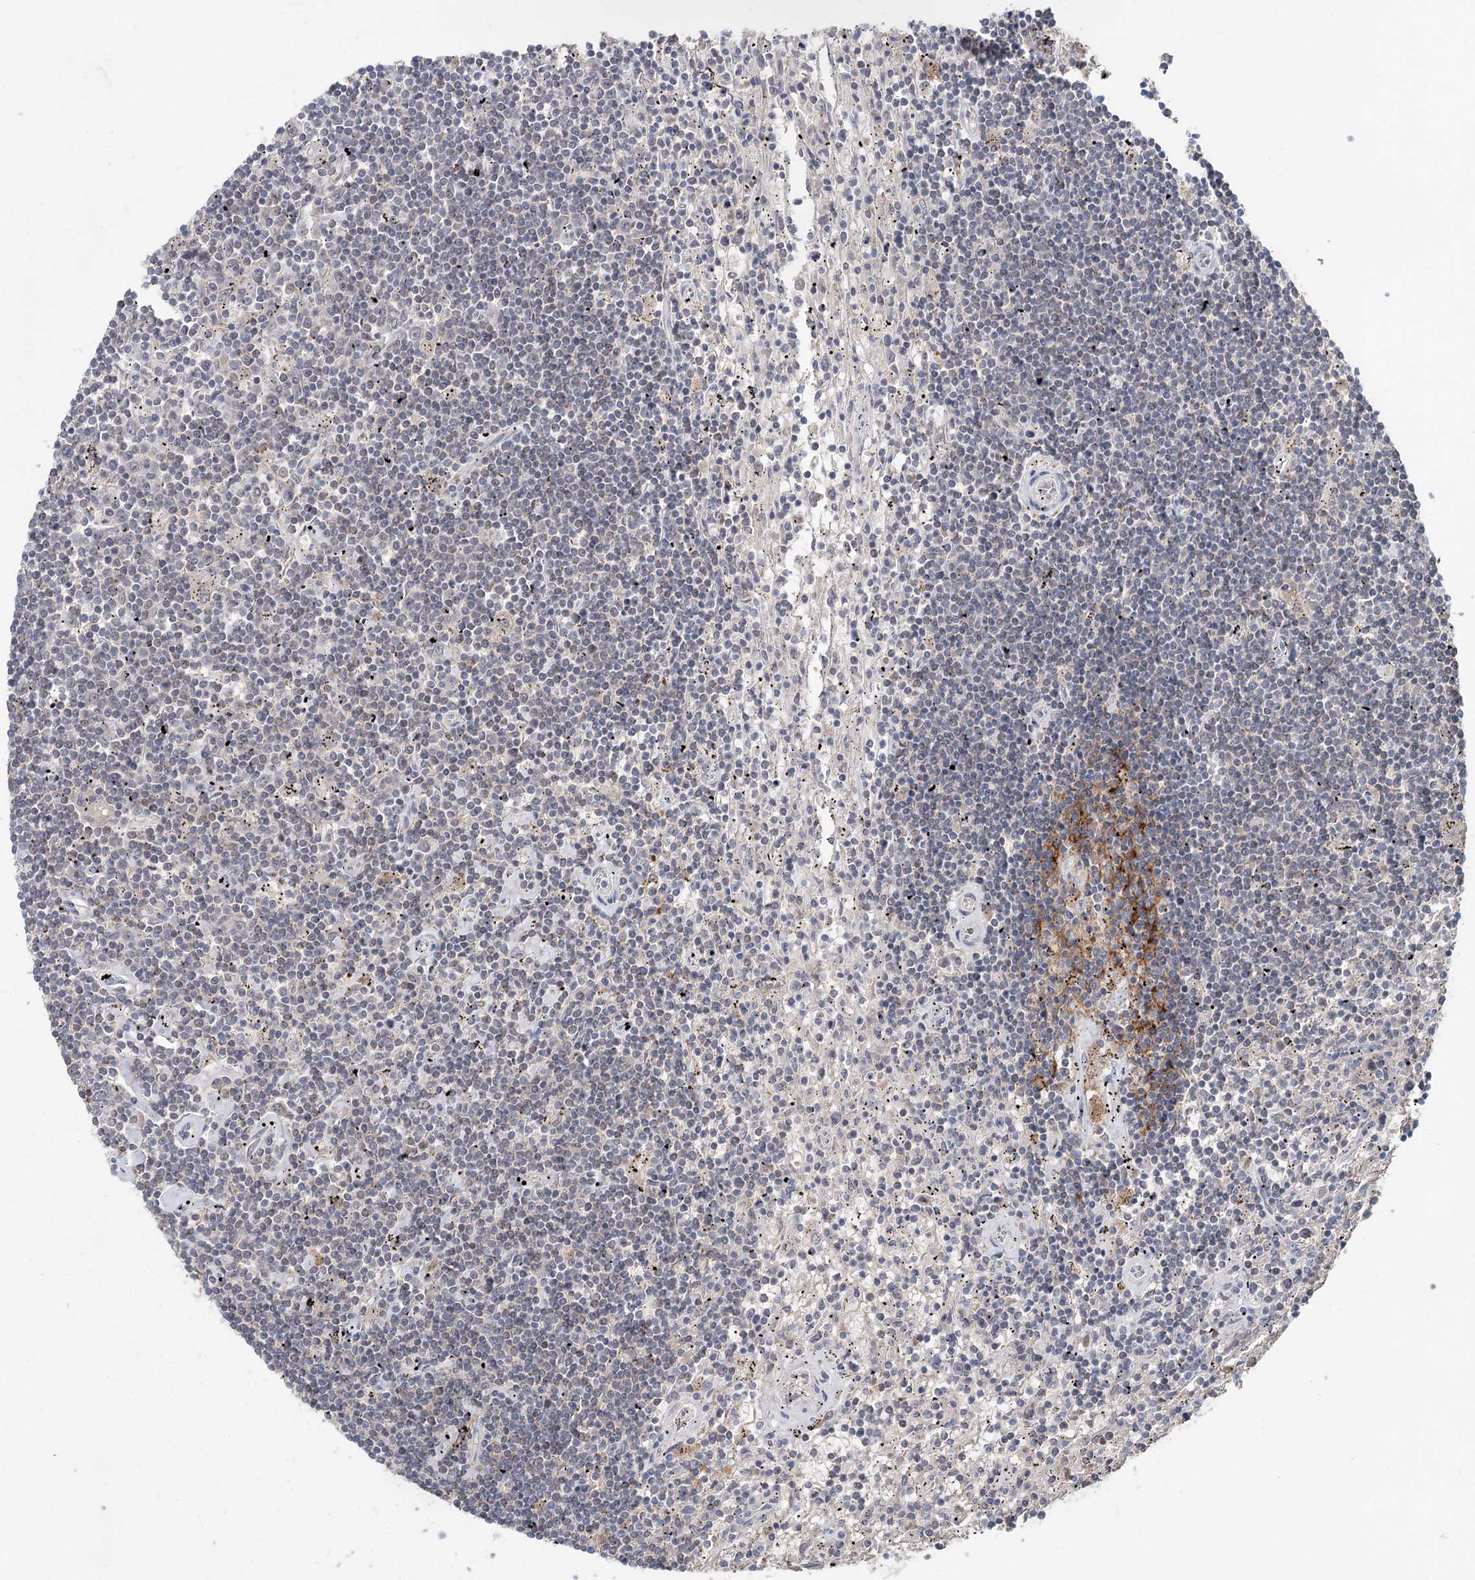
{"staining": {"intensity": "negative", "quantity": "none", "location": "none"}, "tissue": "lymphoma", "cell_type": "Tumor cells", "image_type": "cancer", "snomed": [{"axis": "morphology", "description": "Malignant lymphoma, non-Hodgkin's type, Low grade"}, {"axis": "topography", "description": "Spleen"}], "caption": "High magnification brightfield microscopy of low-grade malignant lymphoma, non-Hodgkin's type stained with DAB (brown) and counterstained with hematoxylin (blue): tumor cells show no significant staining. The staining was performed using DAB to visualize the protein expression in brown, while the nuclei were stained in blue with hematoxylin (Magnification: 20x).", "gene": "FBXO7", "patient": {"sex": "male", "age": 76}}